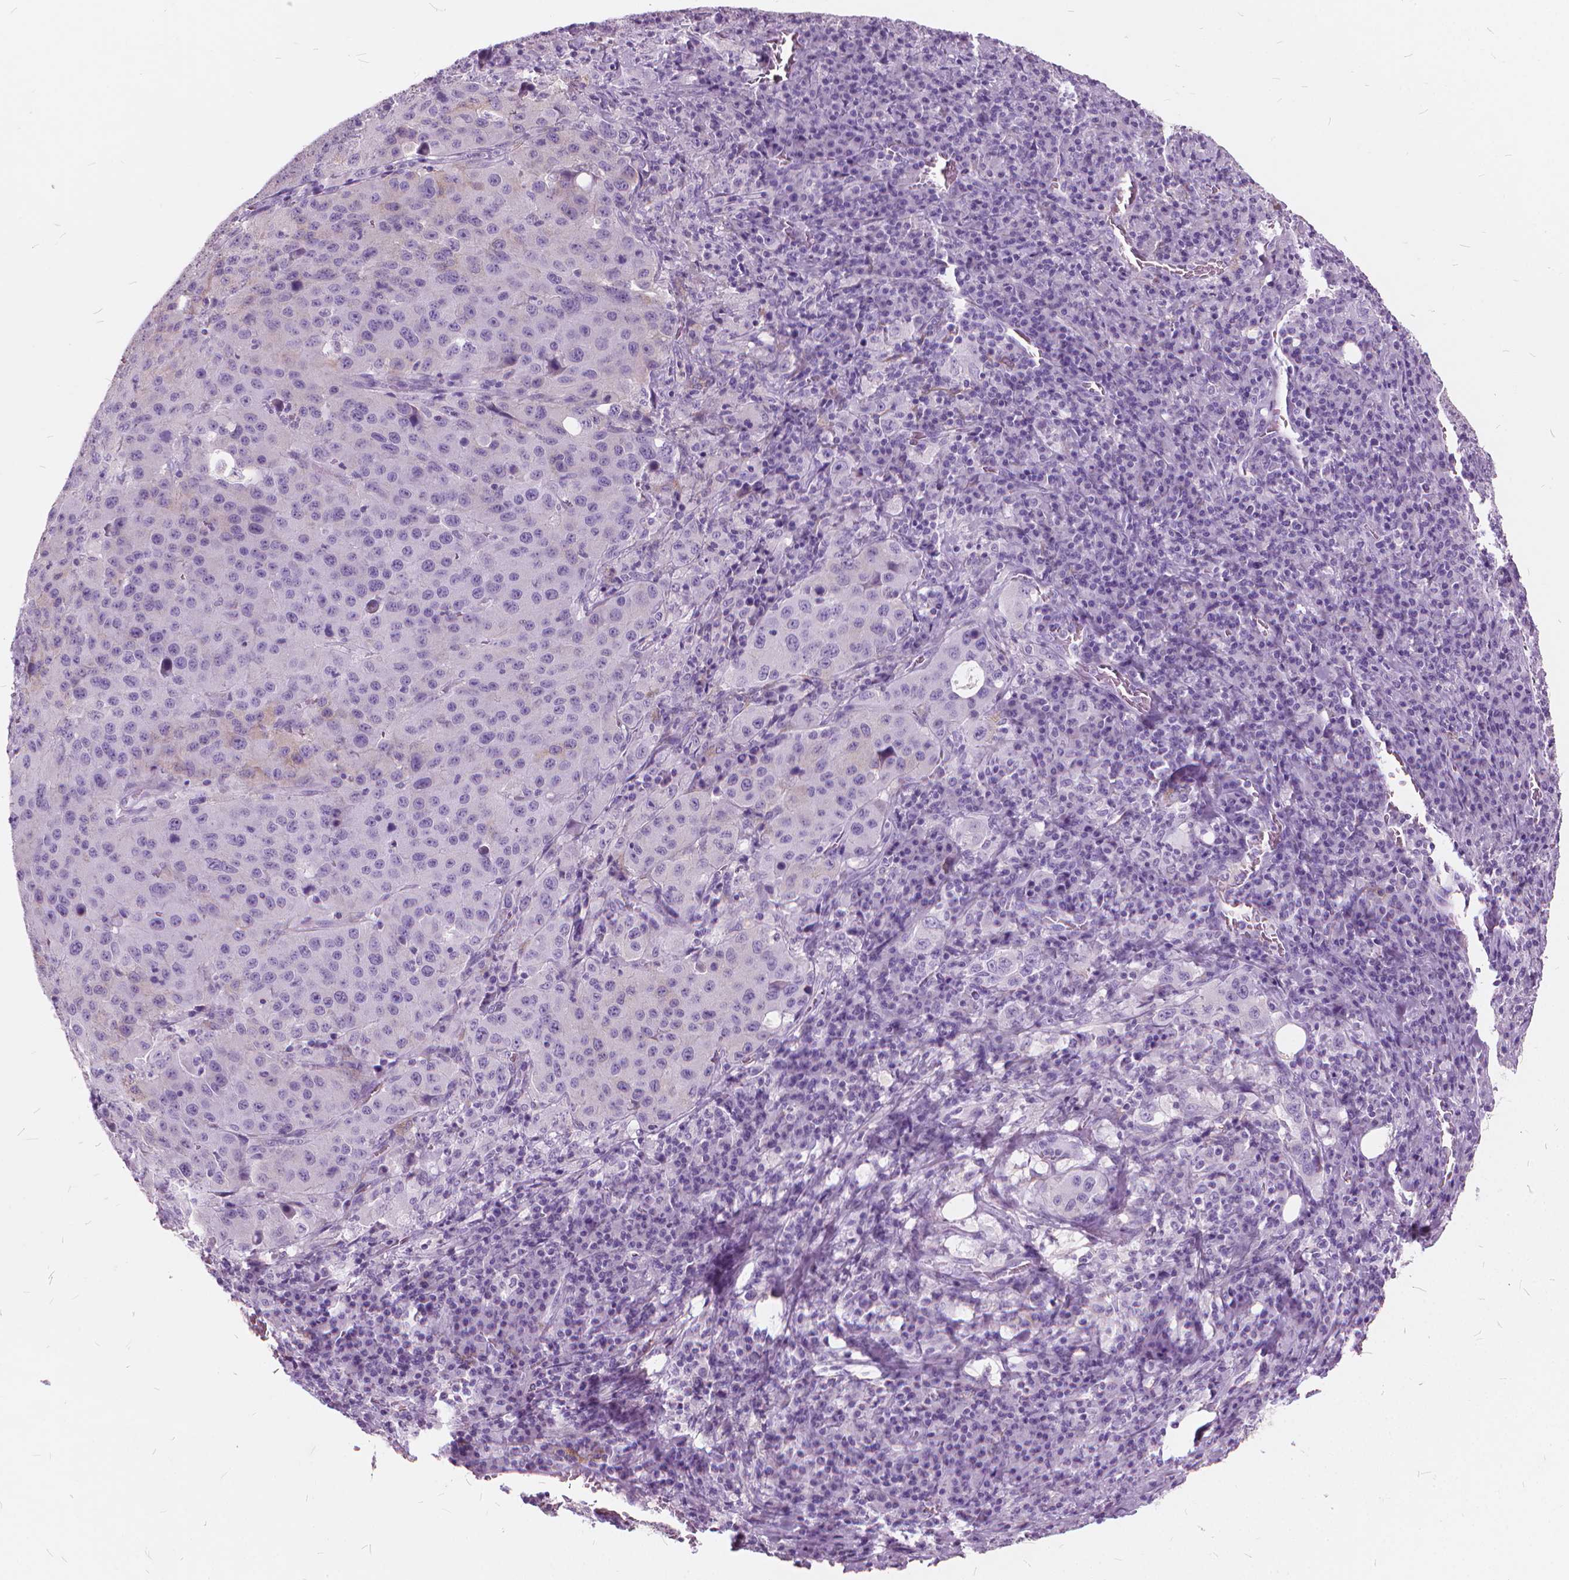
{"staining": {"intensity": "negative", "quantity": "none", "location": "none"}, "tissue": "stomach cancer", "cell_type": "Tumor cells", "image_type": "cancer", "snomed": [{"axis": "morphology", "description": "Adenocarcinoma, NOS"}, {"axis": "topography", "description": "Stomach"}], "caption": "Protein analysis of stomach cancer shows no significant expression in tumor cells.", "gene": "DNM1", "patient": {"sex": "male", "age": 71}}